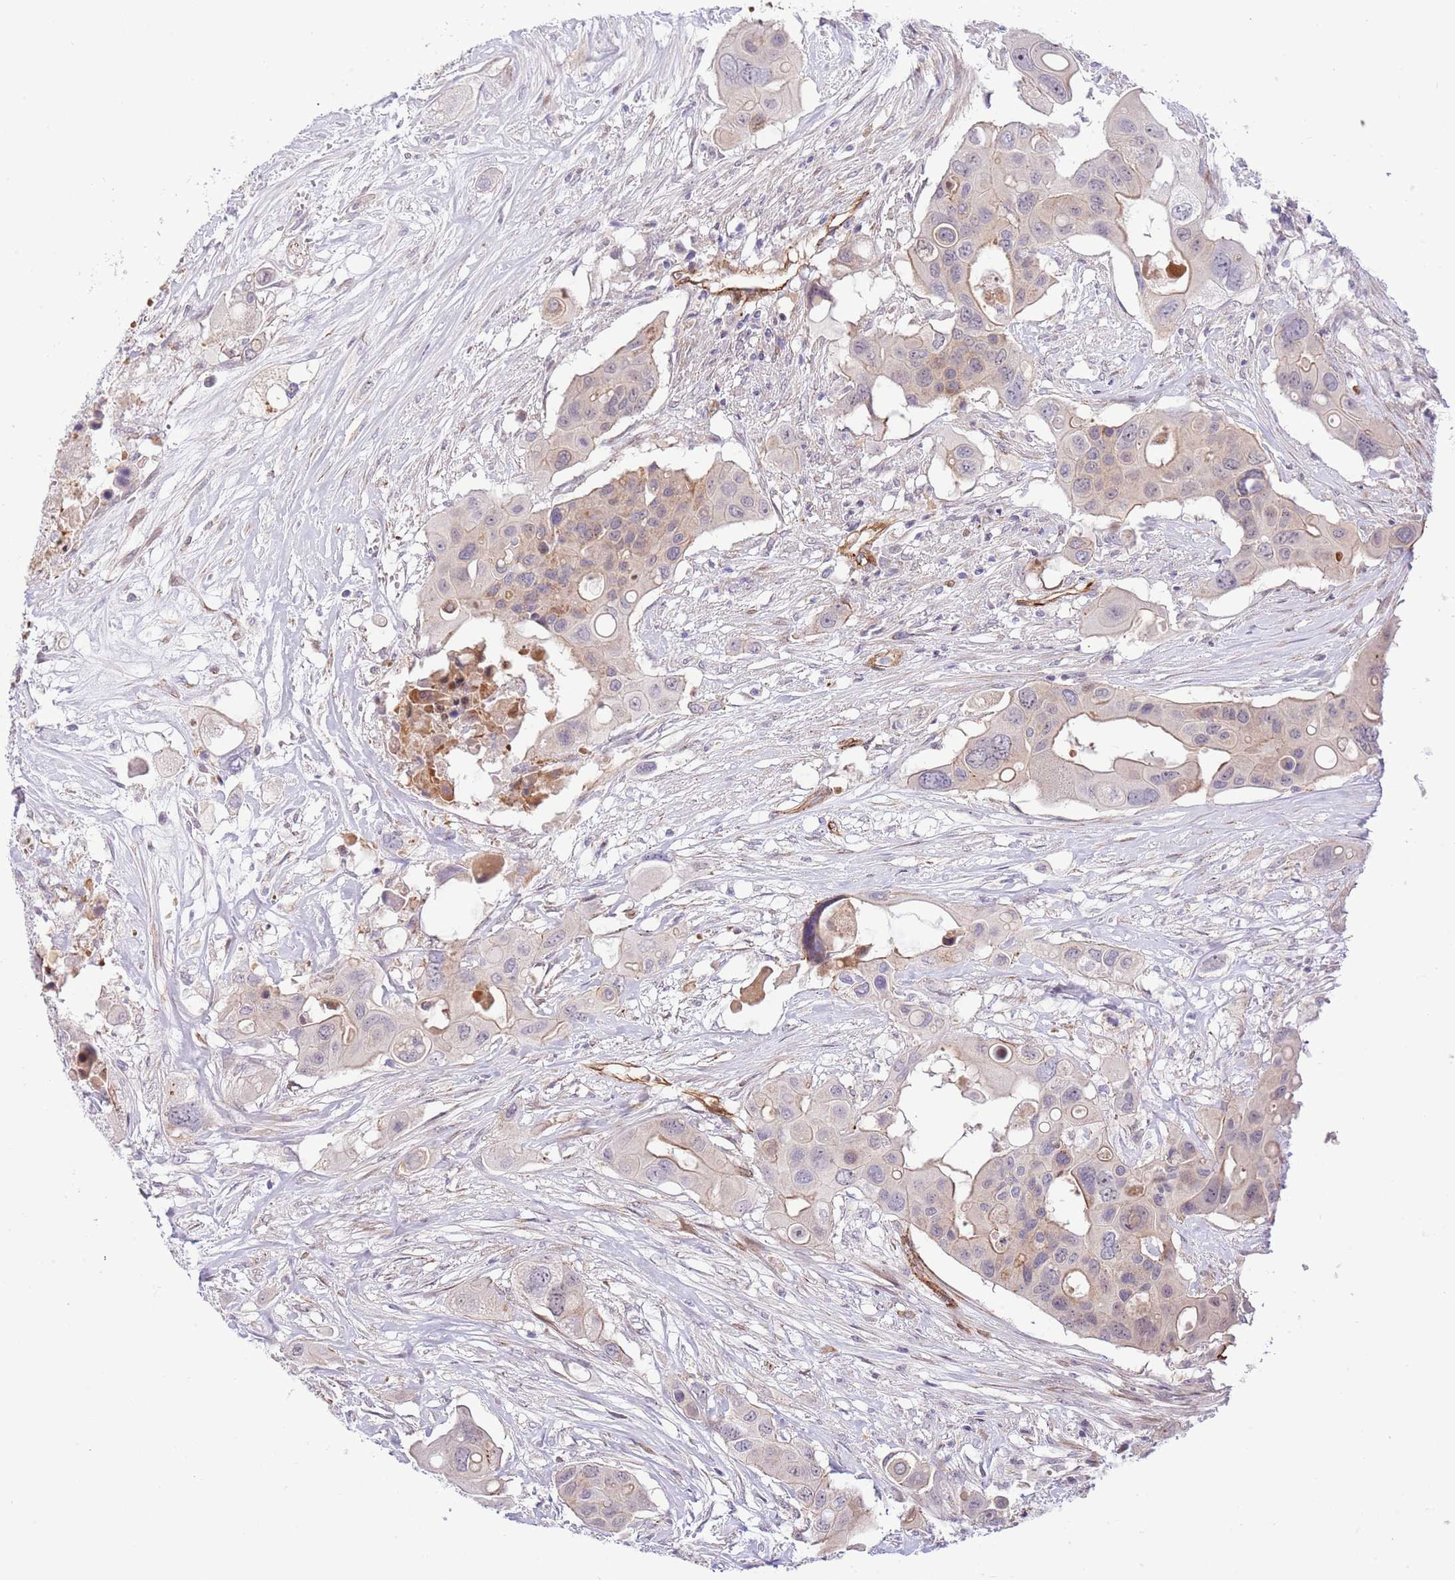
{"staining": {"intensity": "weak", "quantity": "25%-75%", "location": "cytoplasmic/membranous,nuclear"}, "tissue": "colorectal cancer", "cell_type": "Tumor cells", "image_type": "cancer", "snomed": [{"axis": "morphology", "description": "Adenocarcinoma, NOS"}, {"axis": "topography", "description": "Colon"}], "caption": "Immunohistochemistry (IHC) staining of colorectal cancer (adenocarcinoma), which exhibits low levels of weak cytoplasmic/membranous and nuclear staining in approximately 25%-75% of tumor cells indicating weak cytoplasmic/membranous and nuclear protein staining. The staining was performed using DAB (3,3'-diaminobenzidine) (brown) for protein detection and nuclei were counterstained in hematoxylin (blue).", "gene": "NEK3", "patient": {"sex": "male", "age": 77}}